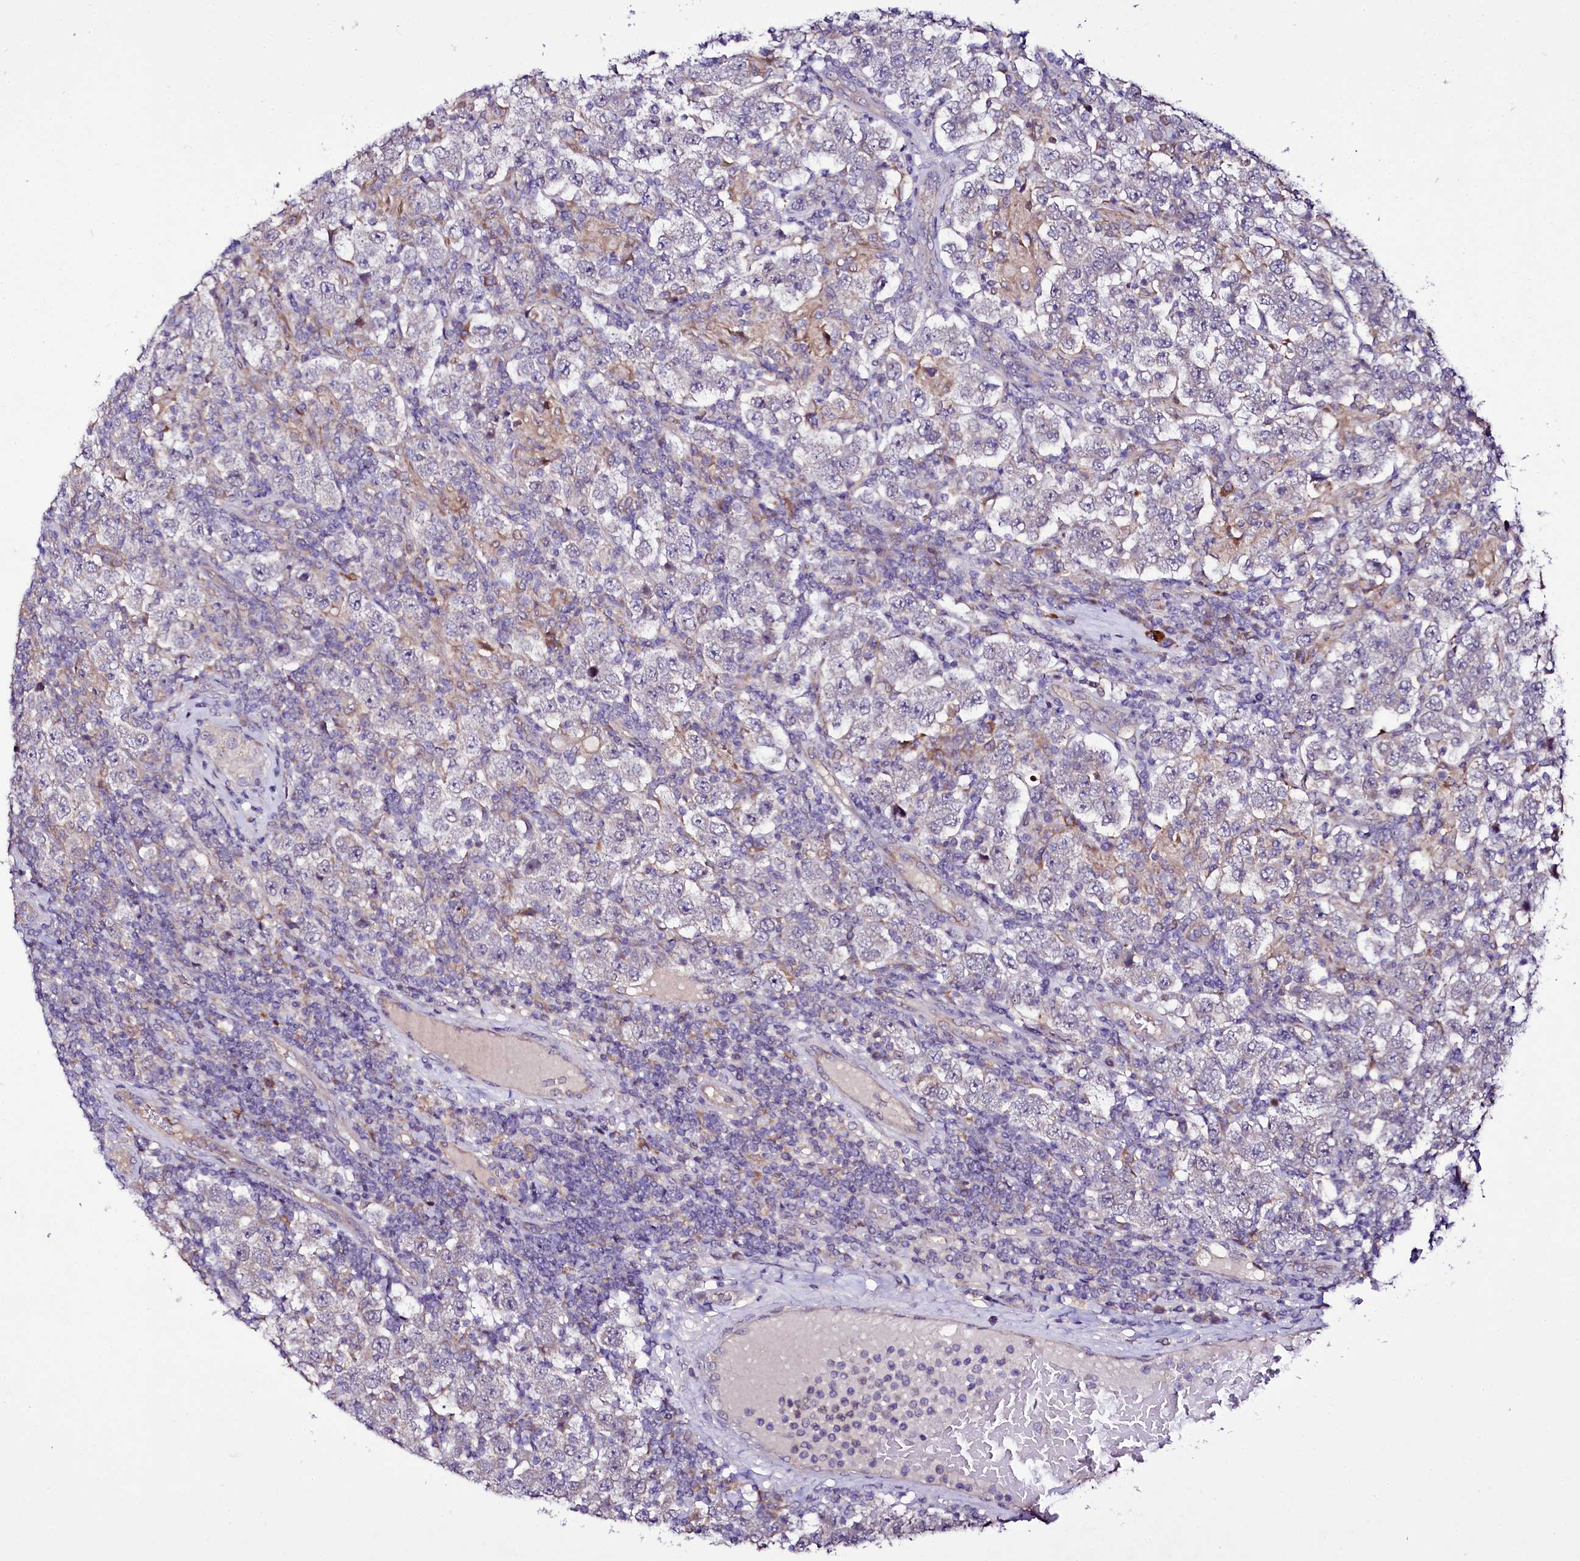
{"staining": {"intensity": "negative", "quantity": "none", "location": "none"}, "tissue": "testis cancer", "cell_type": "Tumor cells", "image_type": "cancer", "snomed": [{"axis": "morphology", "description": "Normal tissue, NOS"}, {"axis": "morphology", "description": "Urothelial carcinoma, High grade"}, {"axis": "morphology", "description": "Seminoma, NOS"}, {"axis": "morphology", "description": "Carcinoma, Embryonal, NOS"}, {"axis": "topography", "description": "Urinary bladder"}, {"axis": "topography", "description": "Testis"}], "caption": "Human testis cancer stained for a protein using immunohistochemistry (IHC) displays no staining in tumor cells.", "gene": "ZC3H12C", "patient": {"sex": "male", "age": 41}}